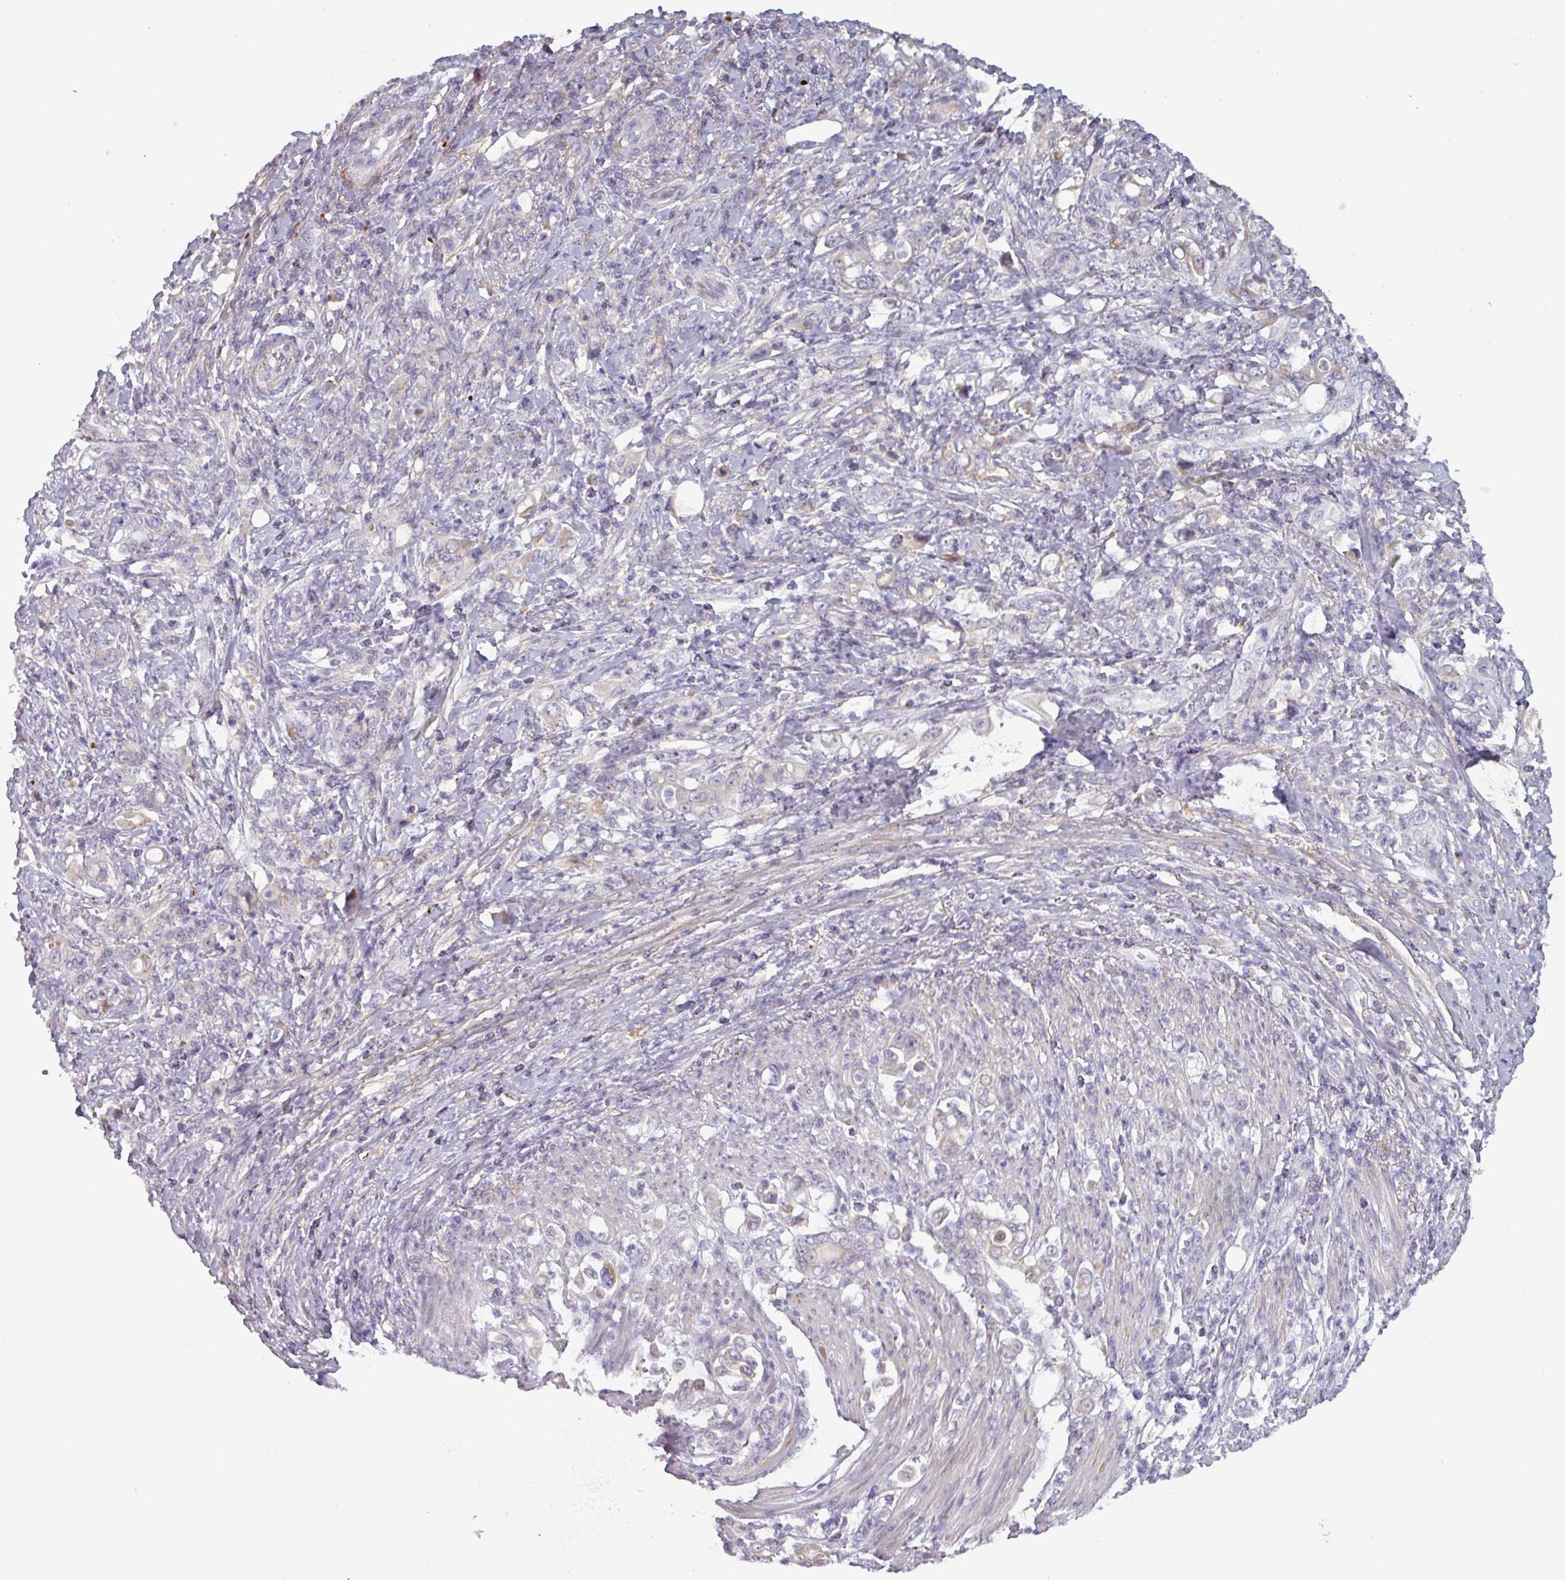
{"staining": {"intensity": "negative", "quantity": "none", "location": "none"}, "tissue": "stomach cancer", "cell_type": "Tumor cells", "image_type": "cancer", "snomed": [{"axis": "morphology", "description": "Normal tissue, NOS"}, {"axis": "morphology", "description": "Adenocarcinoma, NOS"}, {"axis": "topography", "description": "Stomach"}], "caption": "Human stomach cancer (adenocarcinoma) stained for a protein using immunohistochemistry exhibits no positivity in tumor cells.", "gene": "C2orf16", "patient": {"sex": "female", "age": 79}}